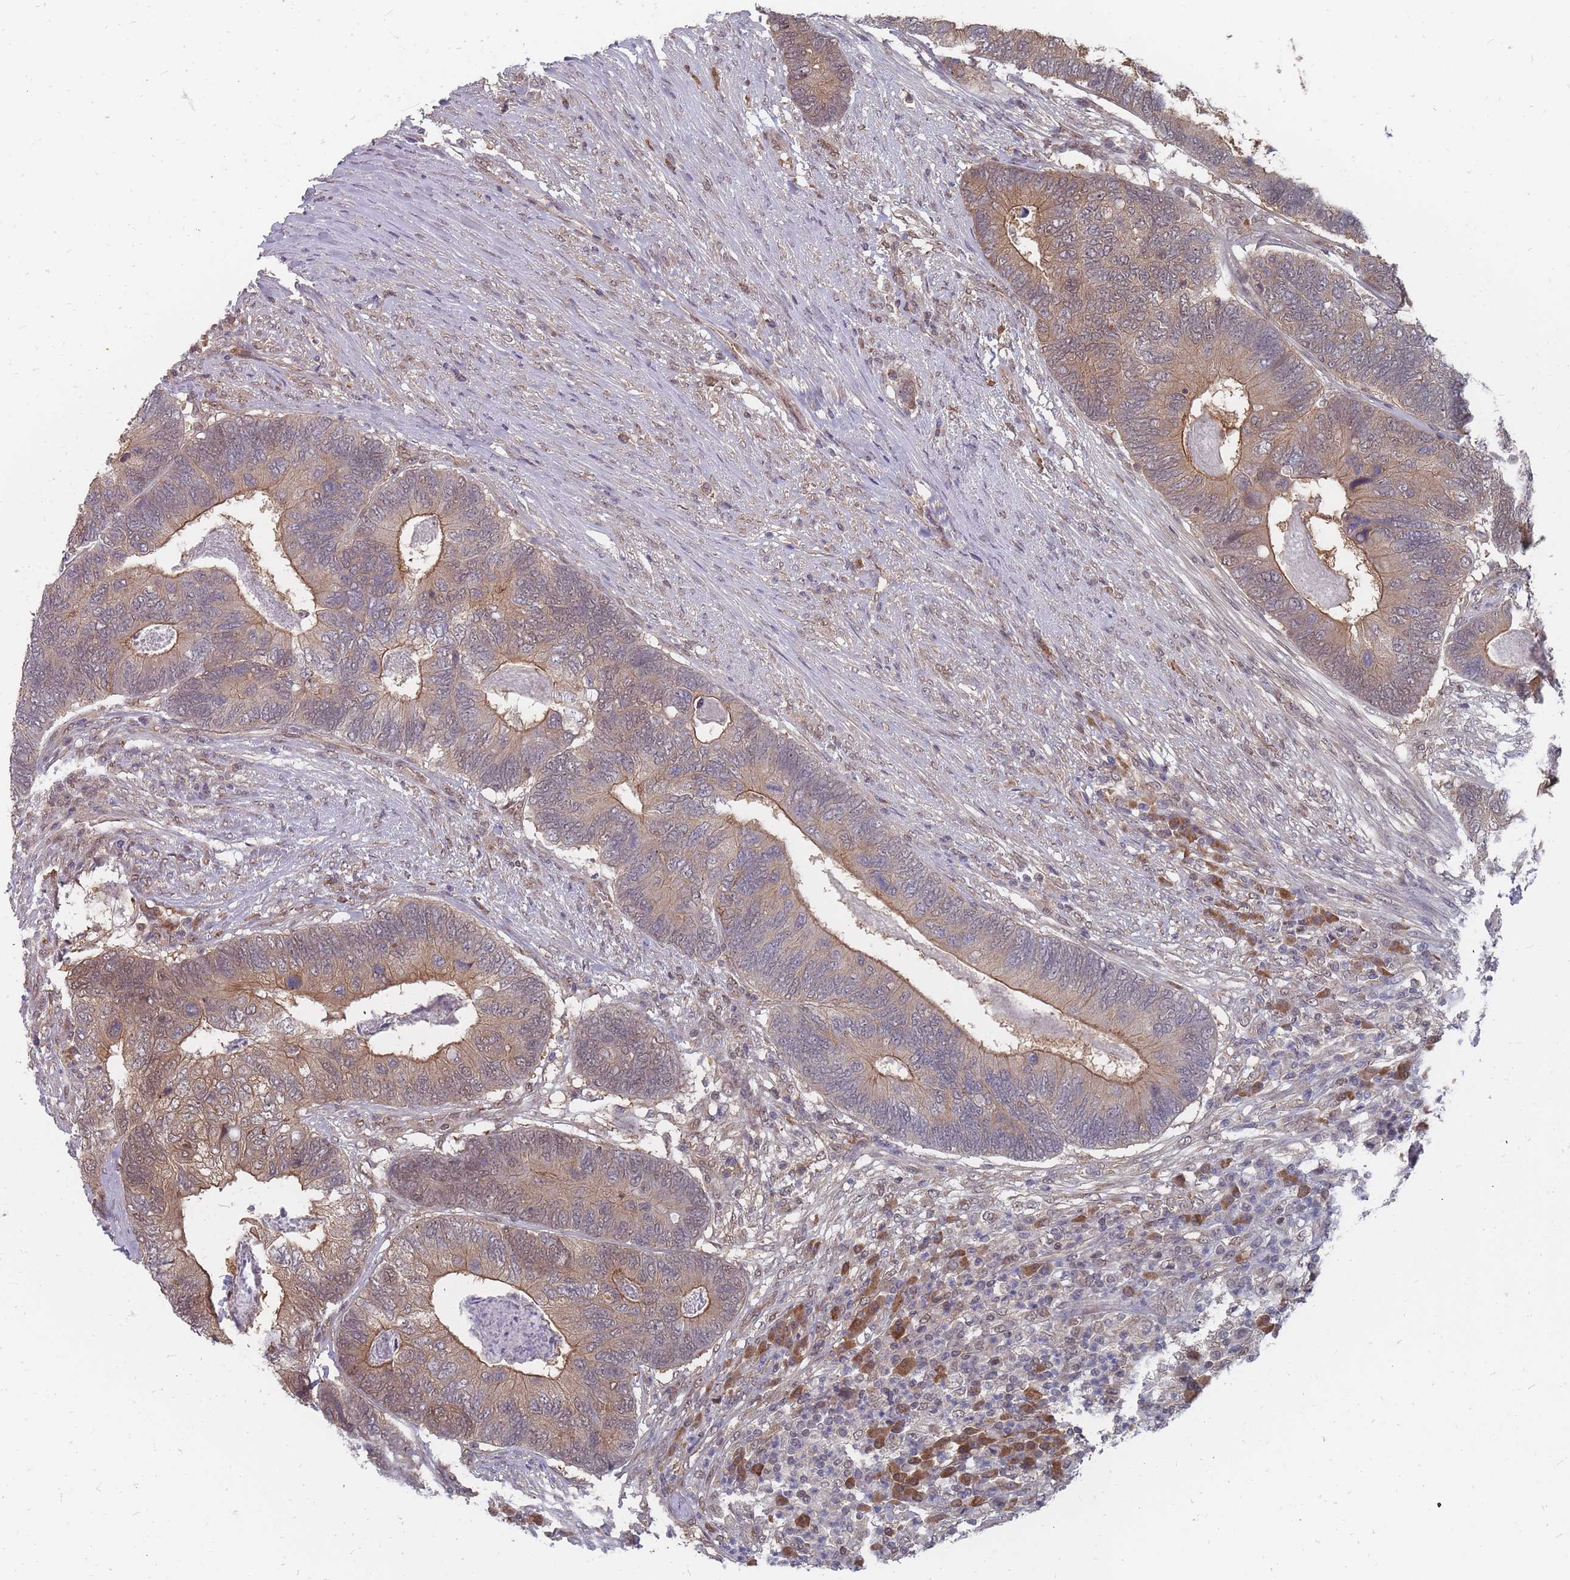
{"staining": {"intensity": "moderate", "quantity": ">75%", "location": "cytoplasmic/membranous"}, "tissue": "colorectal cancer", "cell_type": "Tumor cells", "image_type": "cancer", "snomed": [{"axis": "morphology", "description": "Adenocarcinoma, NOS"}, {"axis": "topography", "description": "Colon"}], "caption": "Immunohistochemistry (DAB (3,3'-diaminobenzidine)) staining of colorectal cancer (adenocarcinoma) demonstrates moderate cytoplasmic/membranous protein positivity in approximately >75% of tumor cells. The staining was performed using DAB, with brown indicating positive protein expression. Nuclei are stained blue with hematoxylin.", "gene": "NKD1", "patient": {"sex": "female", "age": 67}}